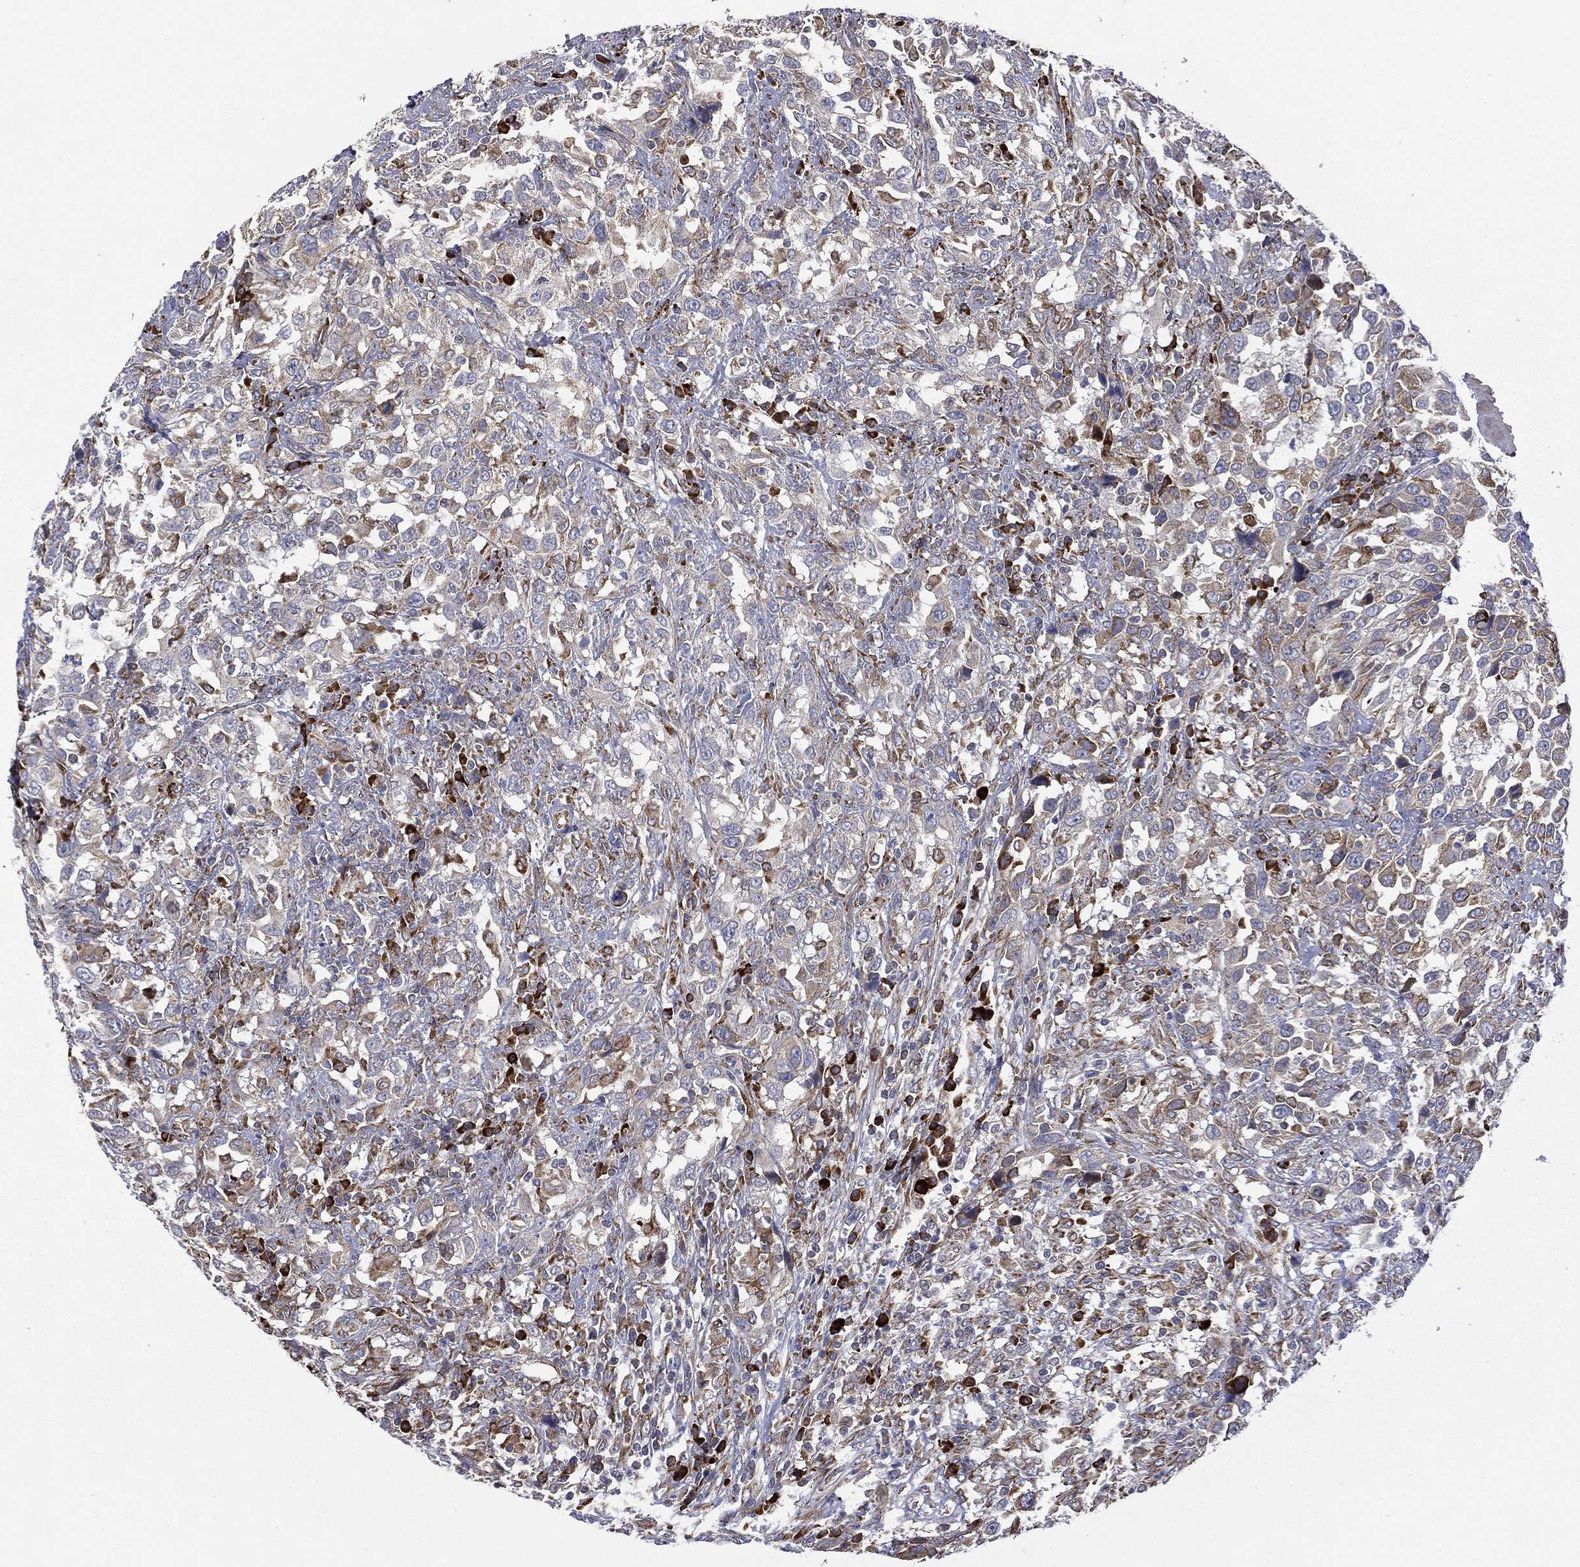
{"staining": {"intensity": "moderate", "quantity": ">75%", "location": "cytoplasmic/membranous"}, "tissue": "urothelial cancer", "cell_type": "Tumor cells", "image_type": "cancer", "snomed": [{"axis": "morphology", "description": "Urothelial carcinoma, NOS"}, {"axis": "morphology", "description": "Urothelial carcinoma, High grade"}, {"axis": "topography", "description": "Urinary bladder"}], "caption": "The immunohistochemical stain highlights moderate cytoplasmic/membranous expression in tumor cells of transitional cell carcinoma tissue. (IHC, brightfield microscopy, high magnification).", "gene": "C20orf96", "patient": {"sex": "female", "age": 64}}